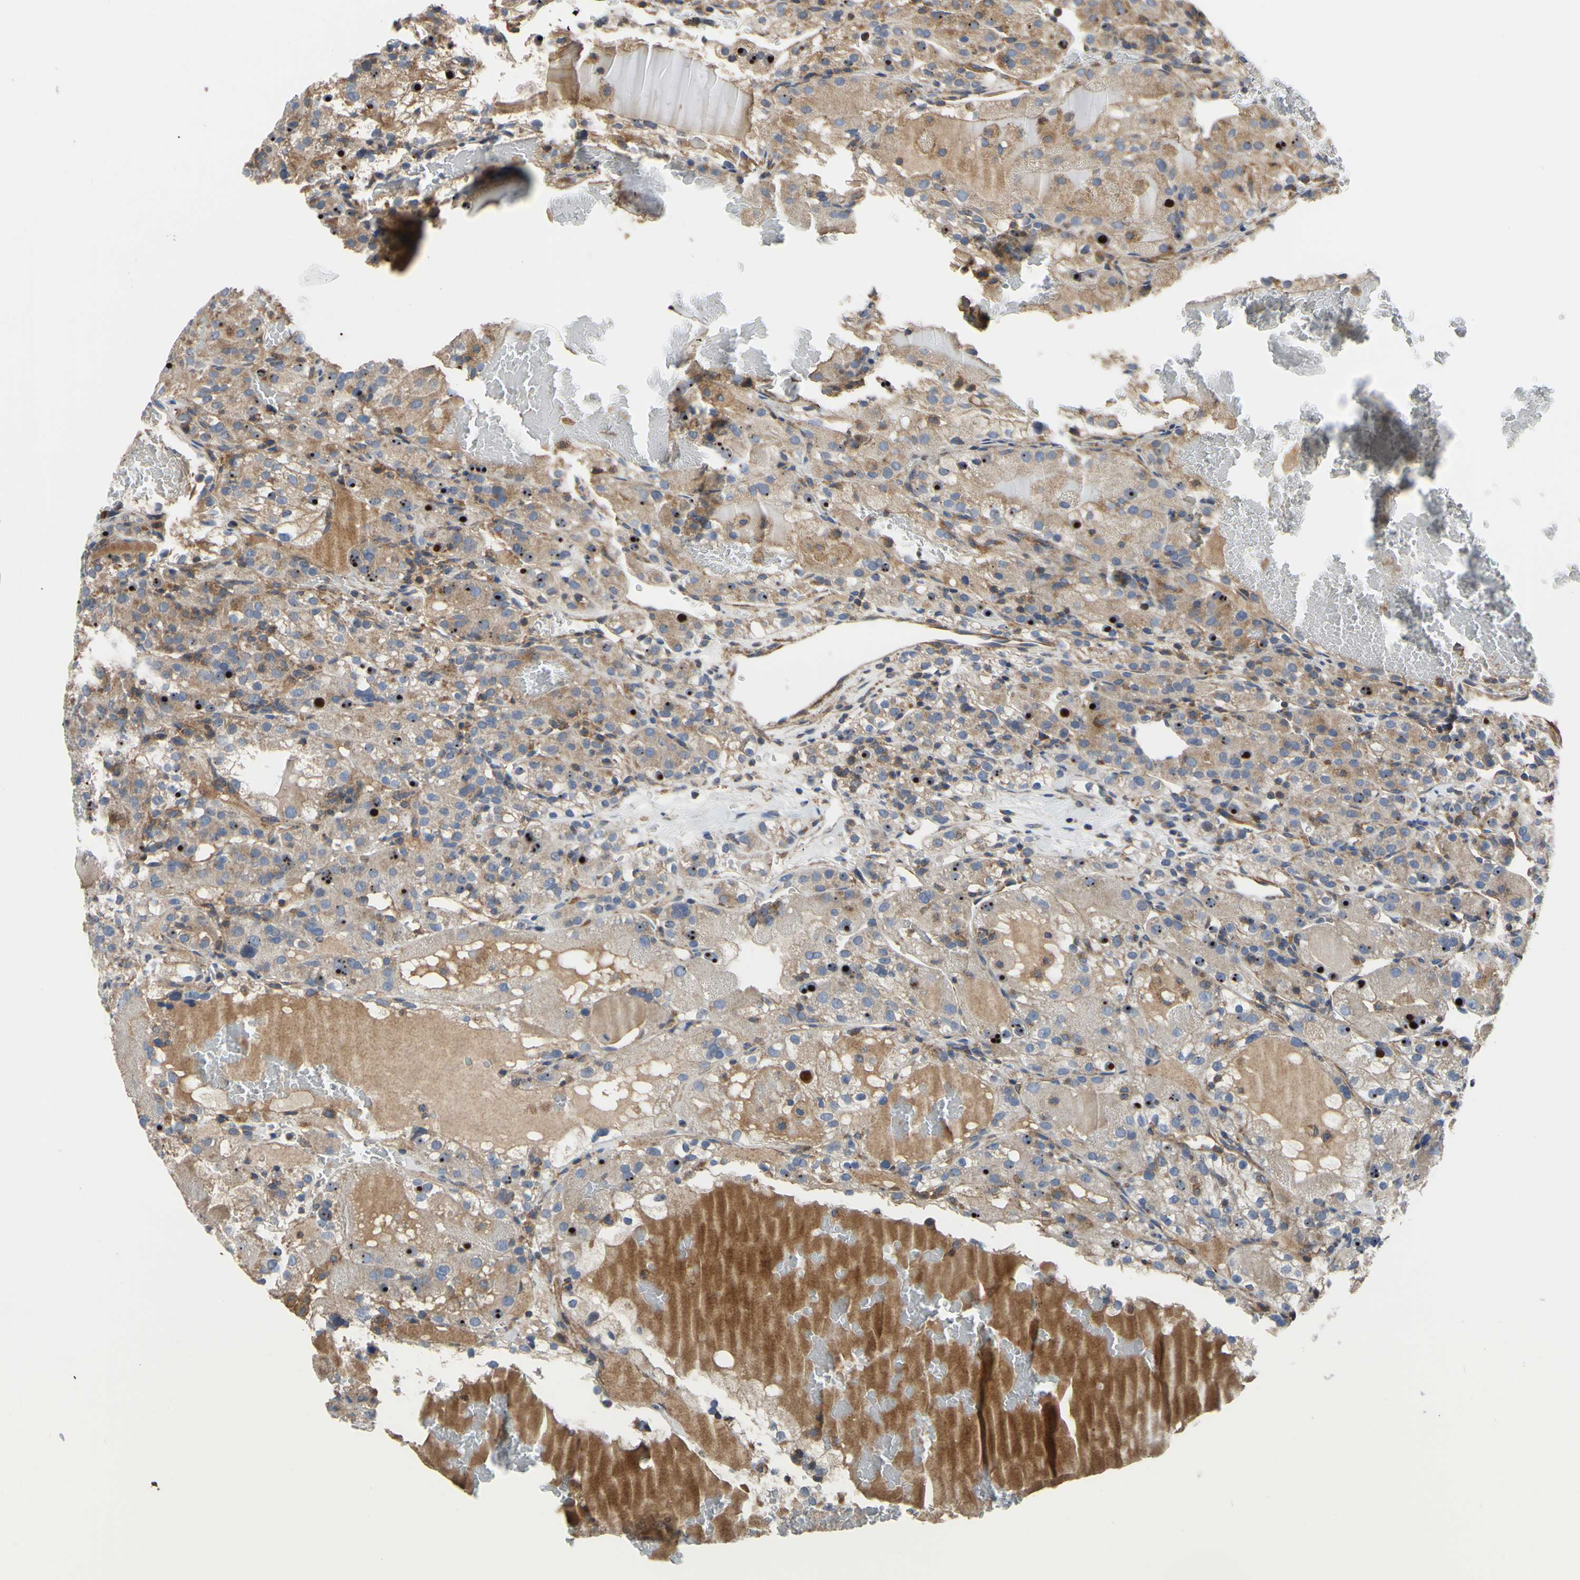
{"staining": {"intensity": "weak", "quantity": ">75%", "location": "cytoplasmic/membranous"}, "tissue": "renal cancer", "cell_type": "Tumor cells", "image_type": "cancer", "snomed": [{"axis": "morphology", "description": "Normal tissue, NOS"}, {"axis": "morphology", "description": "Adenocarcinoma, NOS"}, {"axis": "topography", "description": "Kidney"}], "caption": "Adenocarcinoma (renal) stained for a protein demonstrates weak cytoplasmic/membranous positivity in tumor cells.", "gene": "BECN1", "patient": {"sex": "male", "age": 61}}